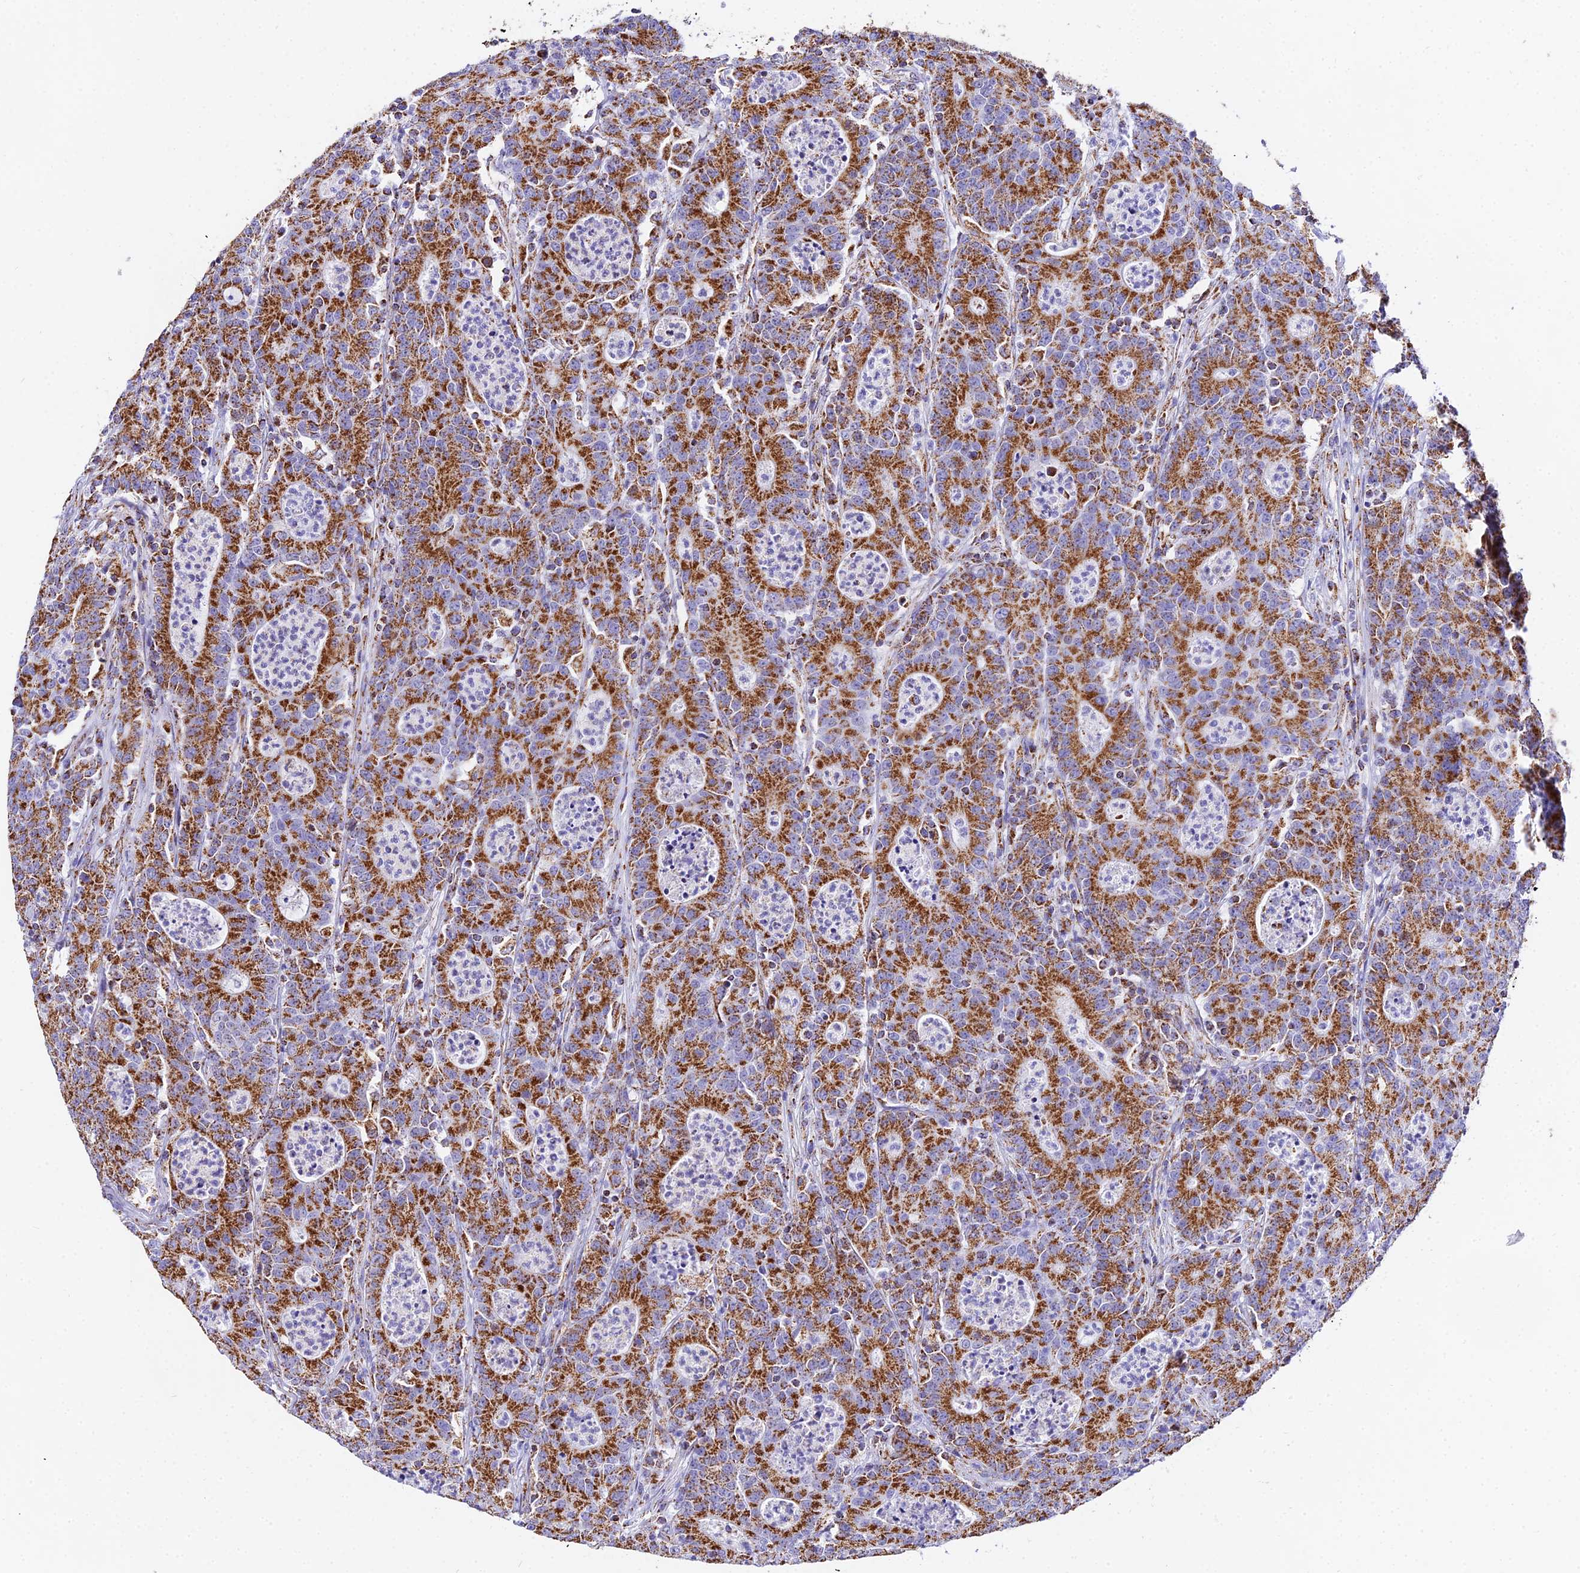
{"staining": {"intensity": "strong", "quantity": ">75%", "location": "cytoplasmic/membranous"}, "tissue": "colorectal cancer", "cell_type": "Tumor cells", "image_type": "cancer", "snomed": [{"axis": "morphology", "description": "Adenocarcinoma, NOS"}, {"axis": "topography", "description": "Colon"}], "caption": "Tumor cells exhibit high levels of strong cytoplasmic/membranous staining in about >75% of cells in human colorectal cancer.", "gene": "ATP5PD", "patient": {"sex": "male", "age": 83}}